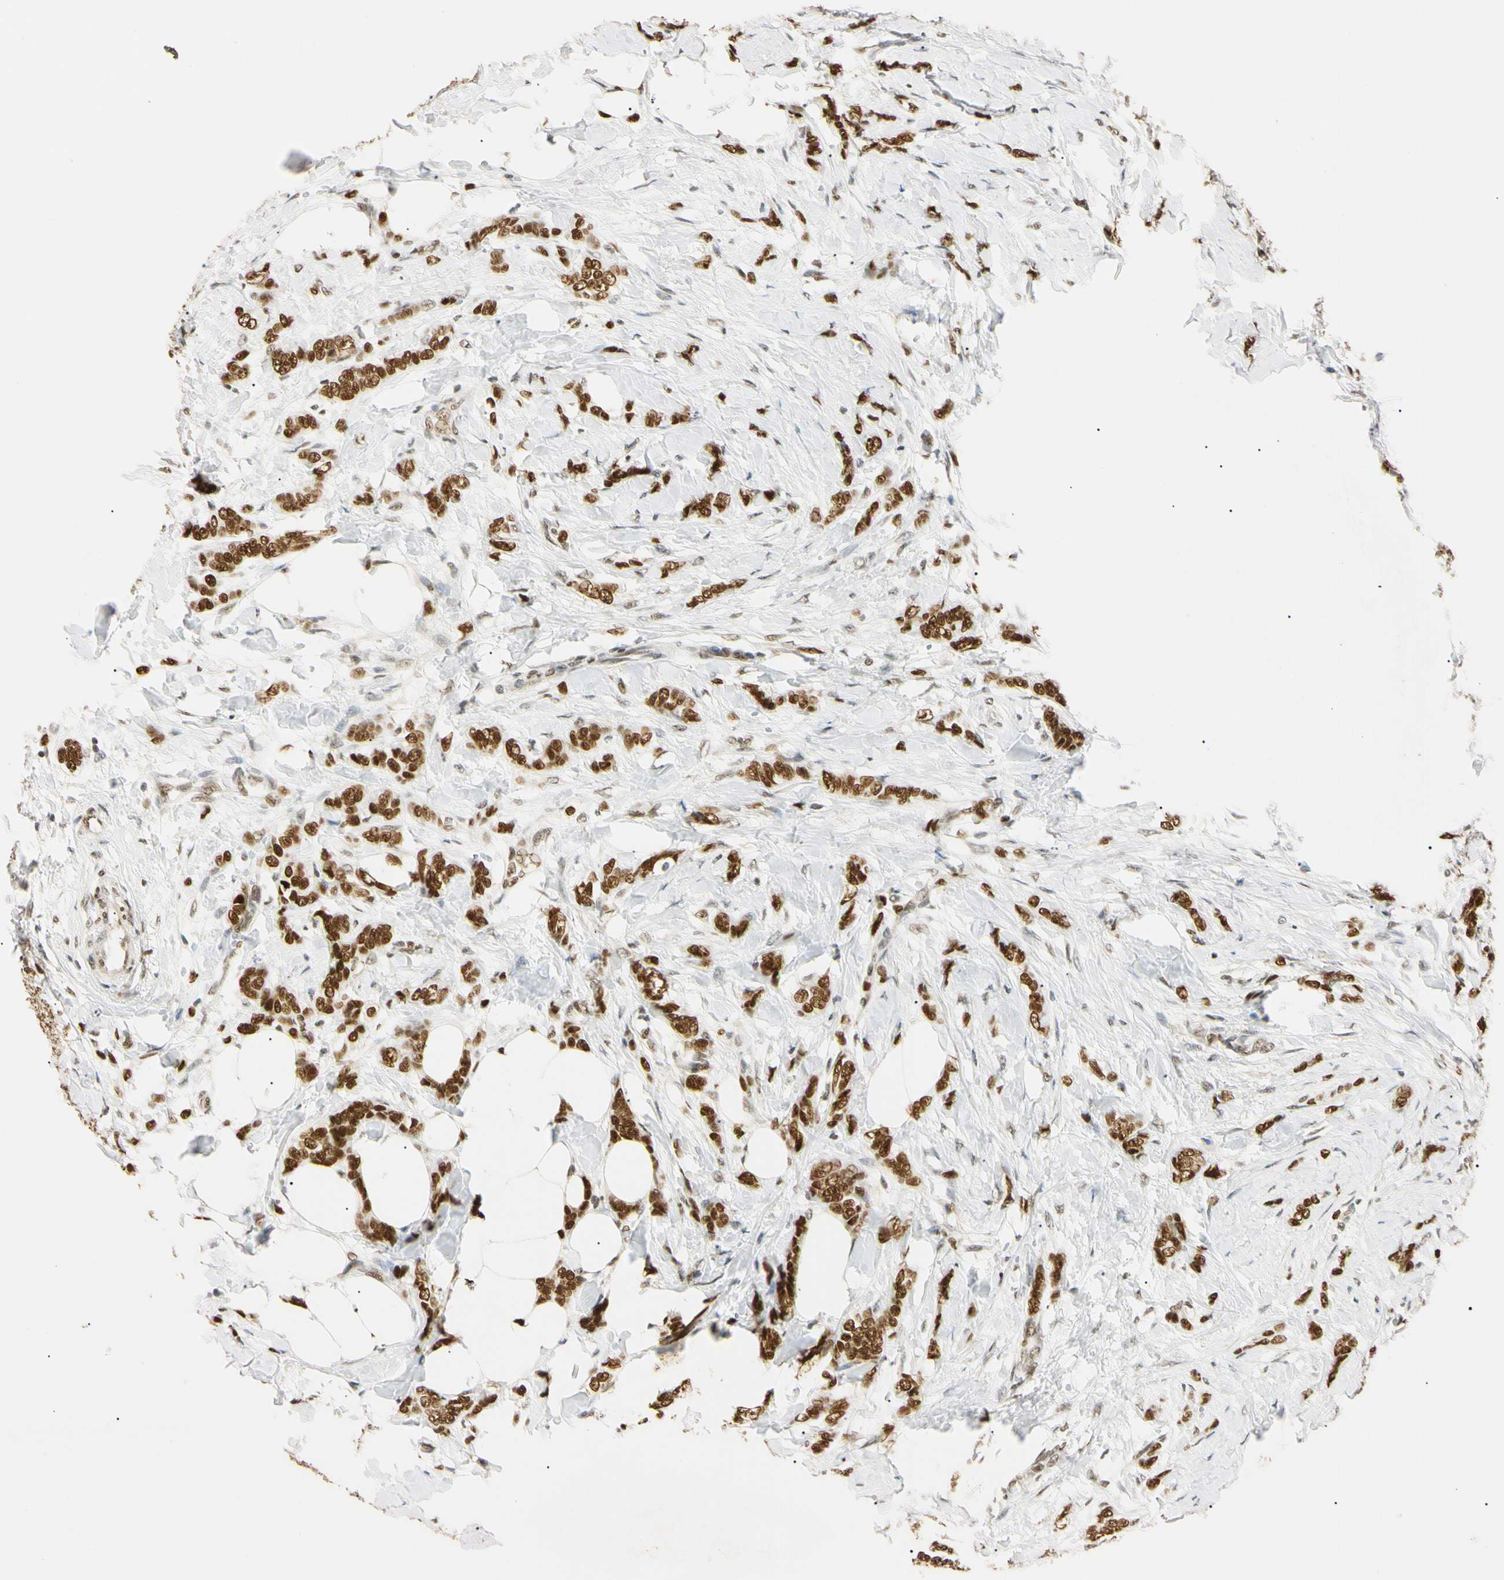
{"staining": {"intensity": "strong", "quantity": ">75%", "location": "nuclear"}, "tissue": "breast cancer", "cell_type": "Tumor cells", "image_type": "cancer", "snomed": [{"axis": "morphology", "description": "Lobular carcinoma, in situ"}, {"axis": "morphology", "description": "Lobular carcinoma"}, {"axis": "topography", "description": "Breast"}], "caption": "High-power microscopy captured an immunohistochemistry (IHC) micrograph of breast cancer, revealing strong nuclear positivity in about >75% of tumor cells. (Stains: DAB in brown, nuclei in blue, Microscopy: brightfield microscopy at high magnification).", "gene": "SMARCA5", "patient": {"sex": "female", "age": 41}}